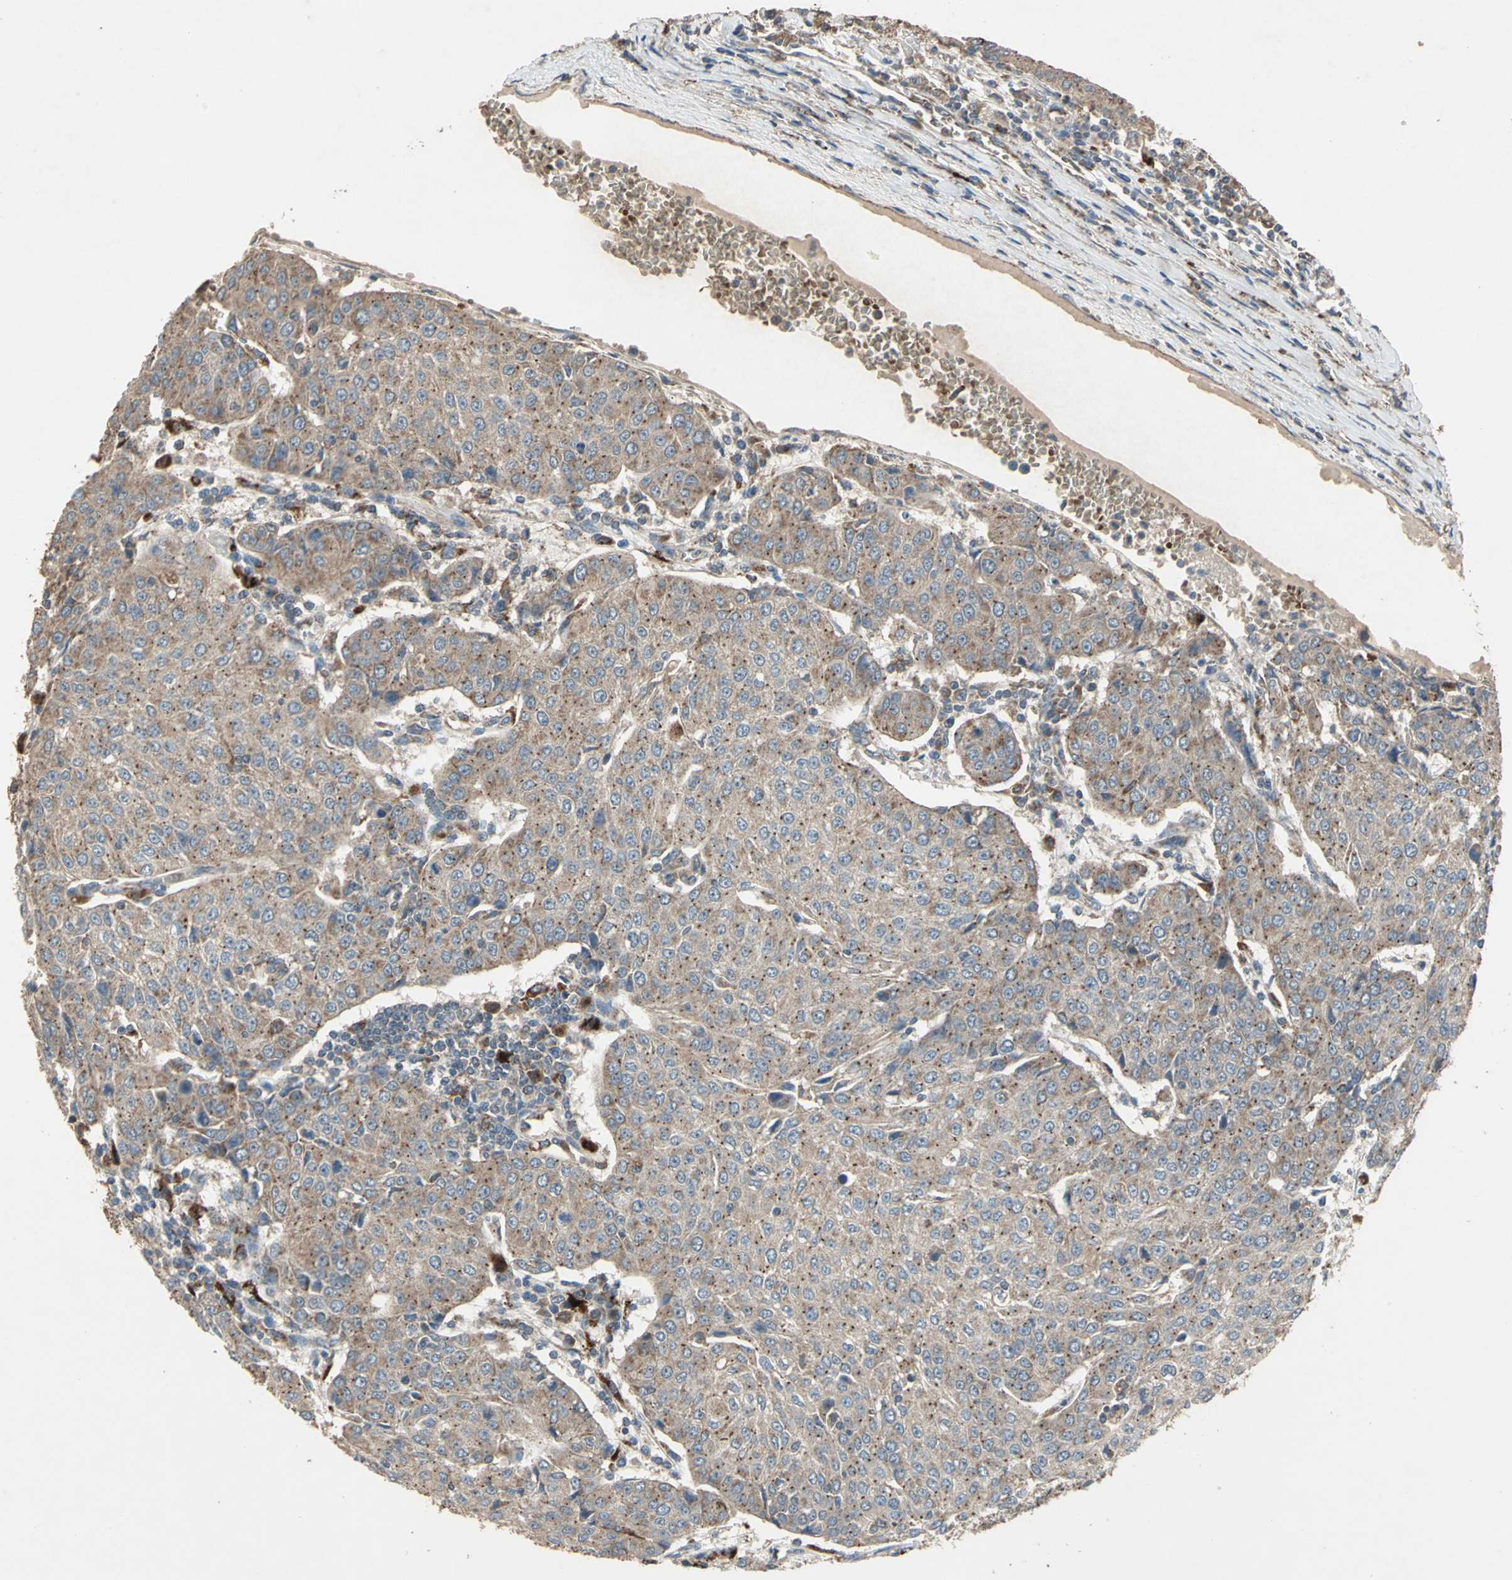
{"staining": {"intensity": "moderate", "quantity": ">75%", "location": "cytoplasmic/membranous"}, "tissue": "urothelial cancer", "cell_type": "Tumor cells", "image_type": "cancer", "snomed": [{"axis": "morphology", "description": "Urothelial carcinoma, High grade"}, {"axis": "topography", "description": "Urinary bladder"}], "caption": "Moderate cytoplasmic/membranous positivity for a protein is seen in approximately >75% of tumor cells of urothelial cancer using immunohistochemistry.", "gene": "POLRMT", "patient": {"sex": "female", "age": 85}}